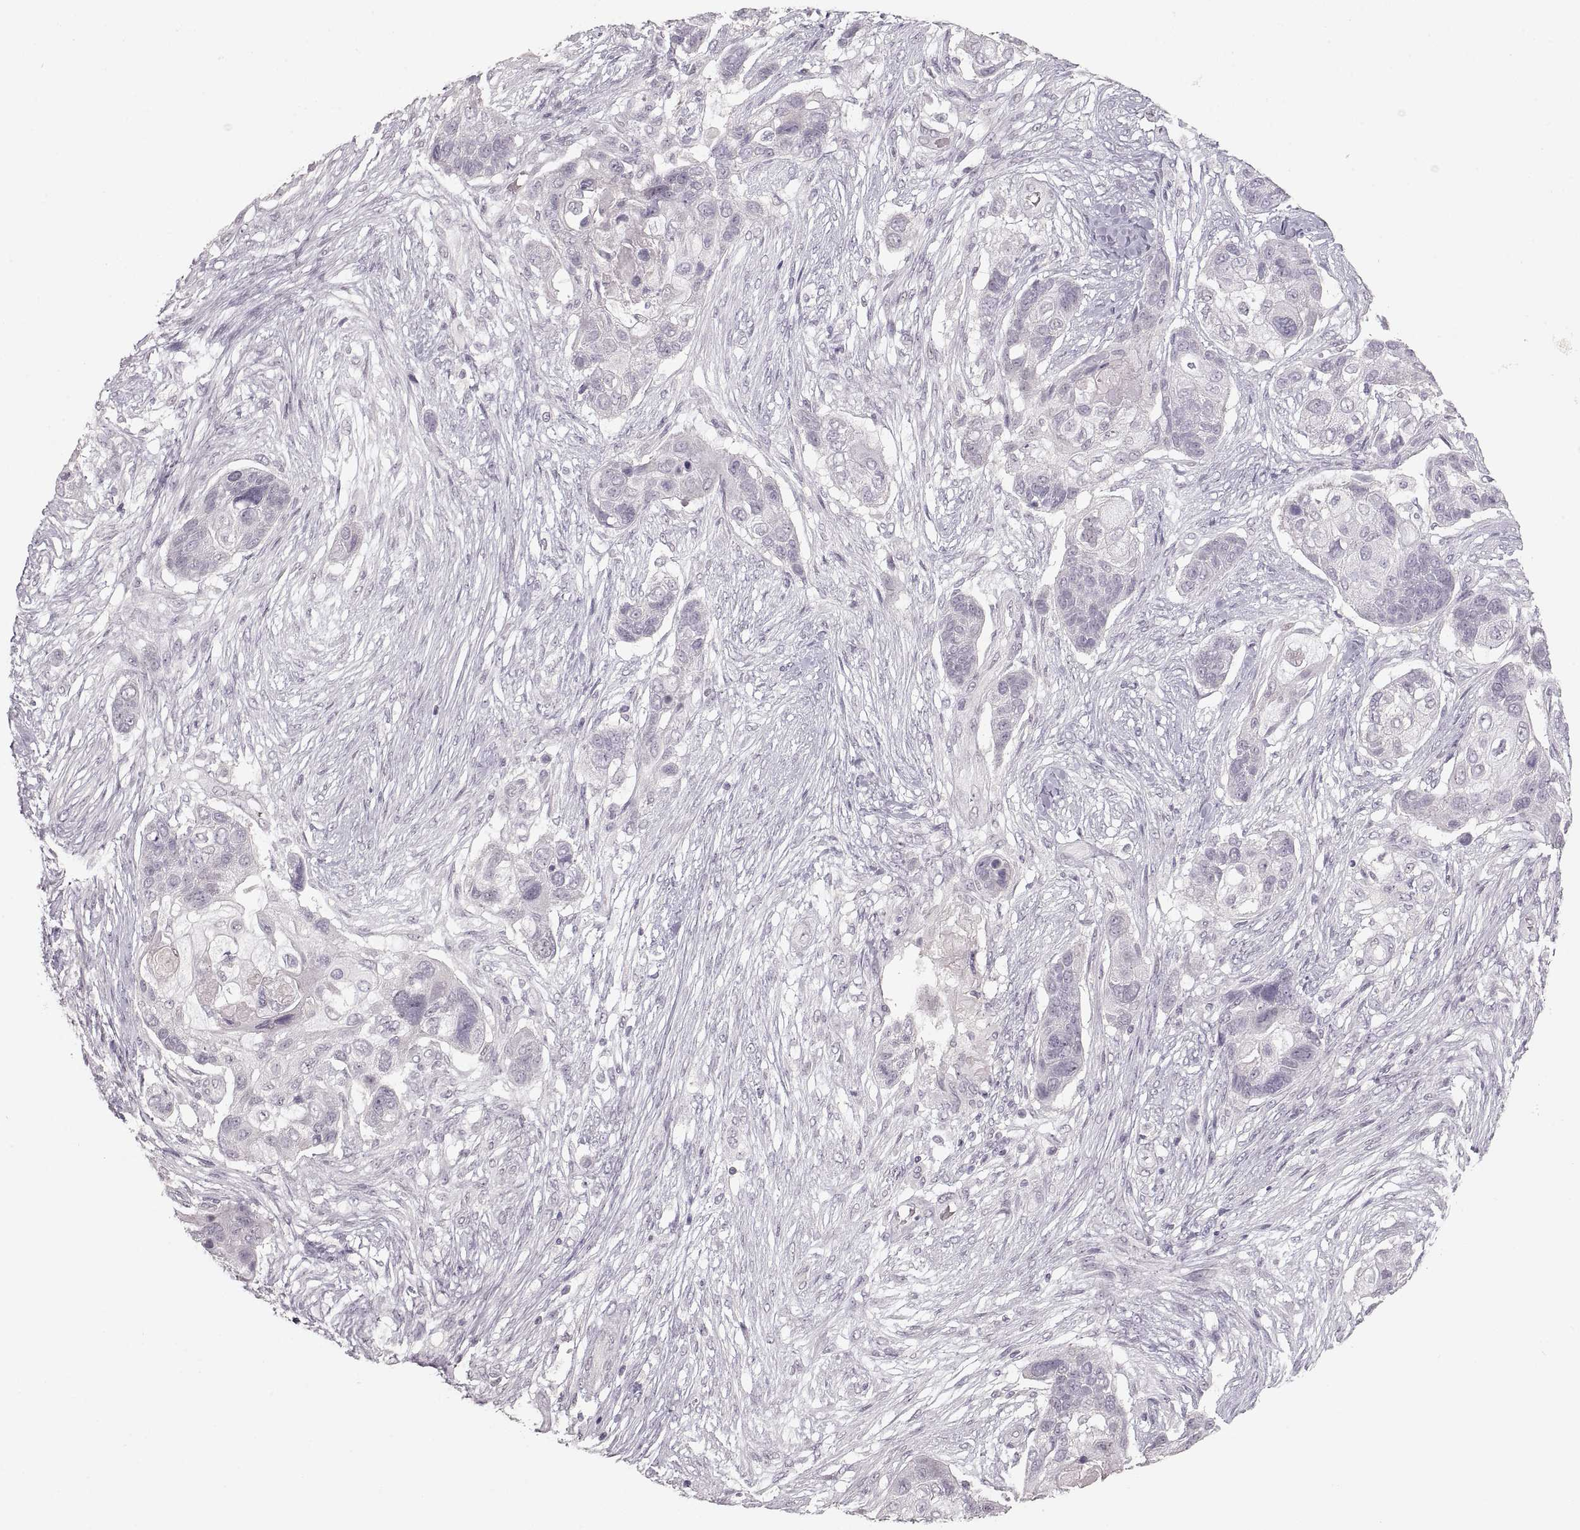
{"staining": {"intensity": "negative", "quantity": "none", "location": "none"}, "tissue": "lung cancer", "cell_type": "Tumor cells", "image_type": "cancer", "snomed": [{"axis": "morphology", "description": "Squamous cell carcinoma, NOS"}, {"axis": "topography", "description": "Lung"}], "caption": "The image exhibits no staining of tumor cells in squamous cell carcinoma (lung). The staining is performed using DAB brown chromogen with nuclei counter-stained in using hematoxylin.", "gene": "PCSK2", "patient": {"sex": "male", "age": 69}}